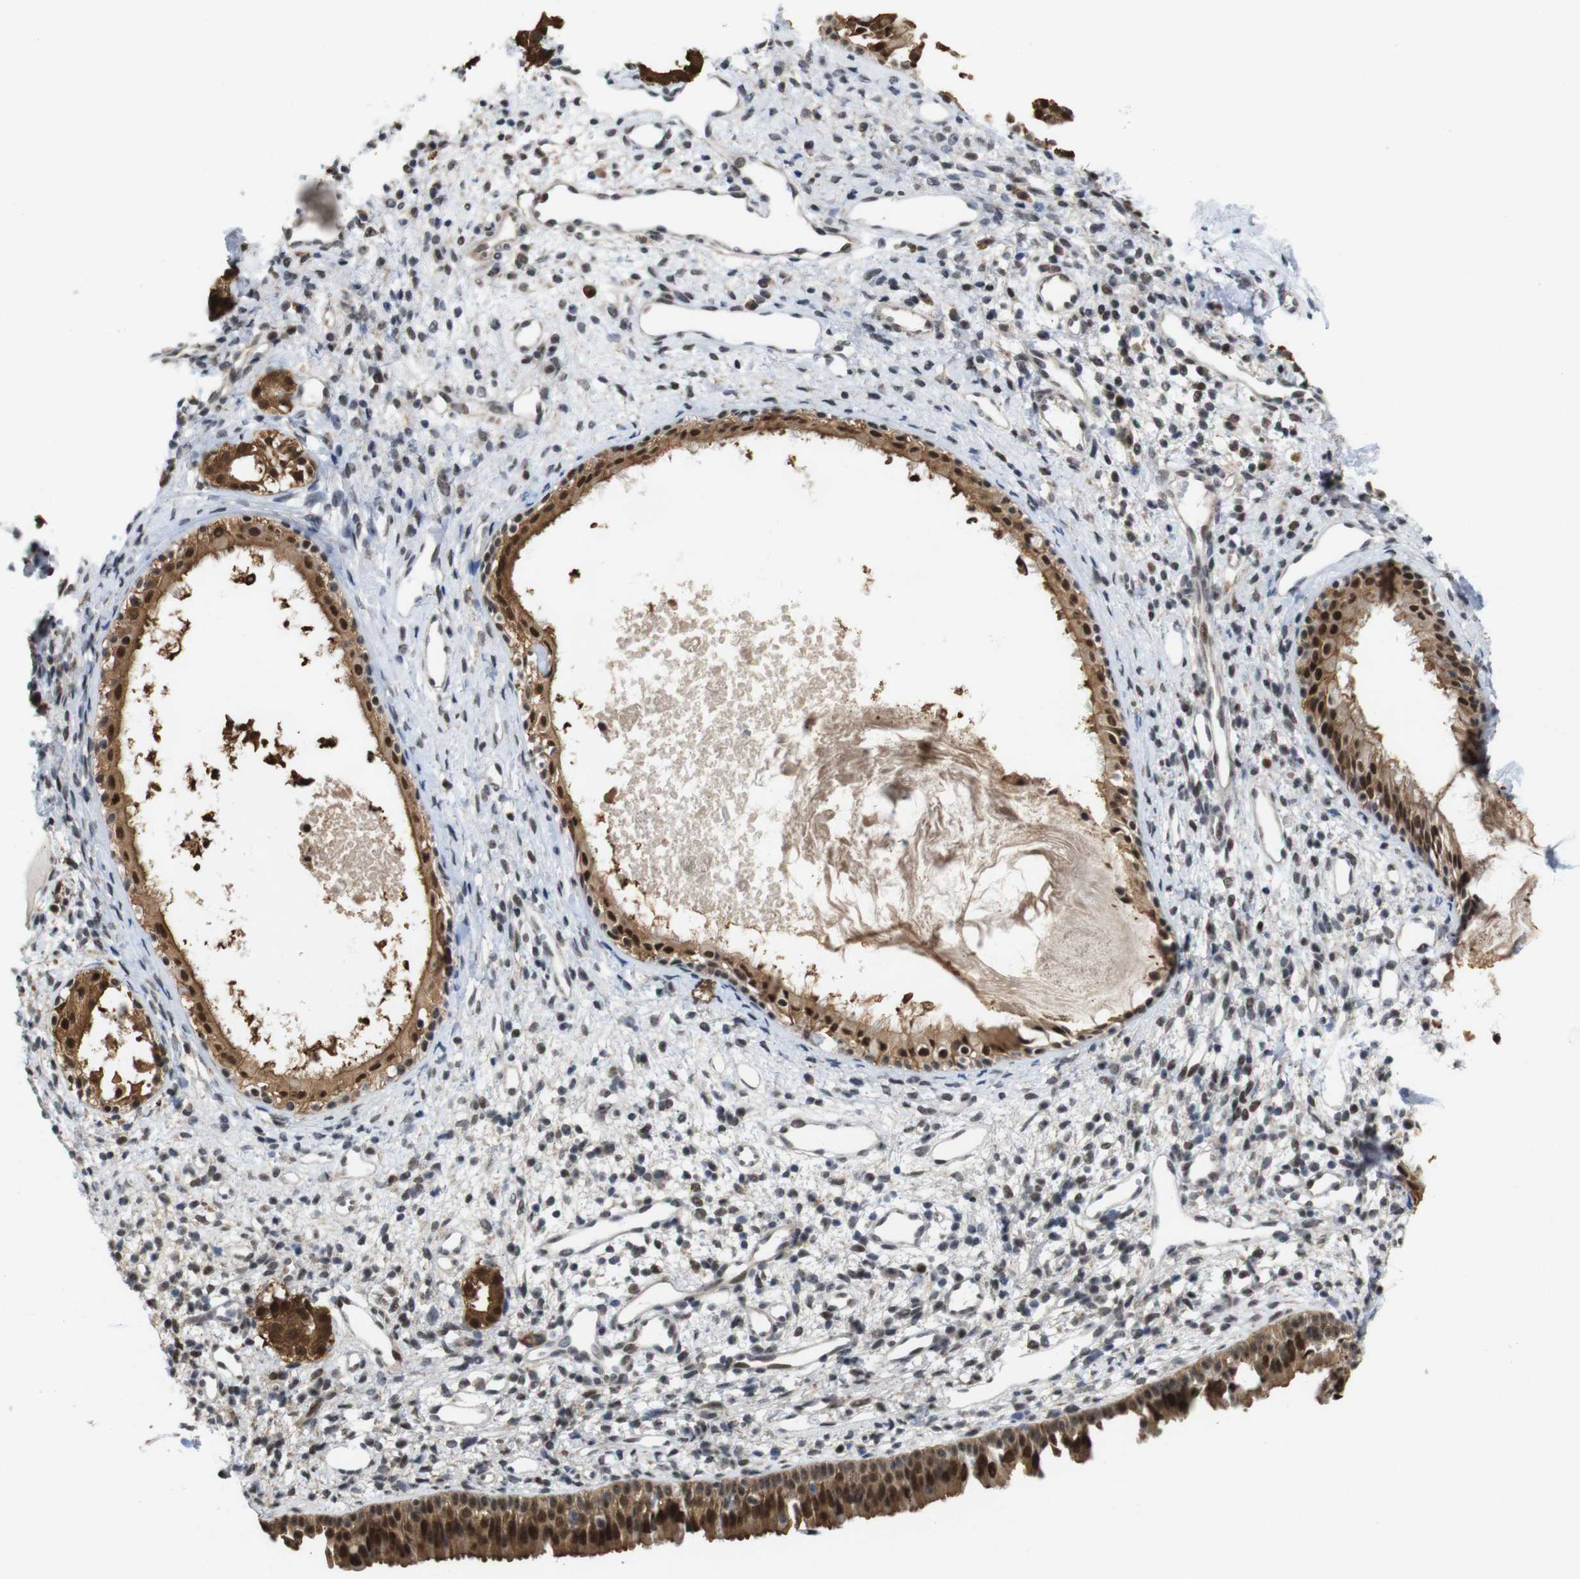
{"staining": {"intensity": "strong", "quantity": ">75%", "location": "cytoplasmic/membranous,nuclear"}, "tissue": "nasopharynx", "cell_type": "Respiratory epithelial cells", "image_type": "normal", "snomed": [{"axis": "morphology", "description": "Normal tissue, NOS"}, {"axis": "topography", "description": "Nasopharynx"}], "caption": "Respiratory epithelial cells show high levels of strong cytoplasmic/membranous,nuclear expression in about >75% of cells in unremarkable nasopharynx.", "gene": "PNMA8A", "patient": {"sex": "male", "age": 22}}